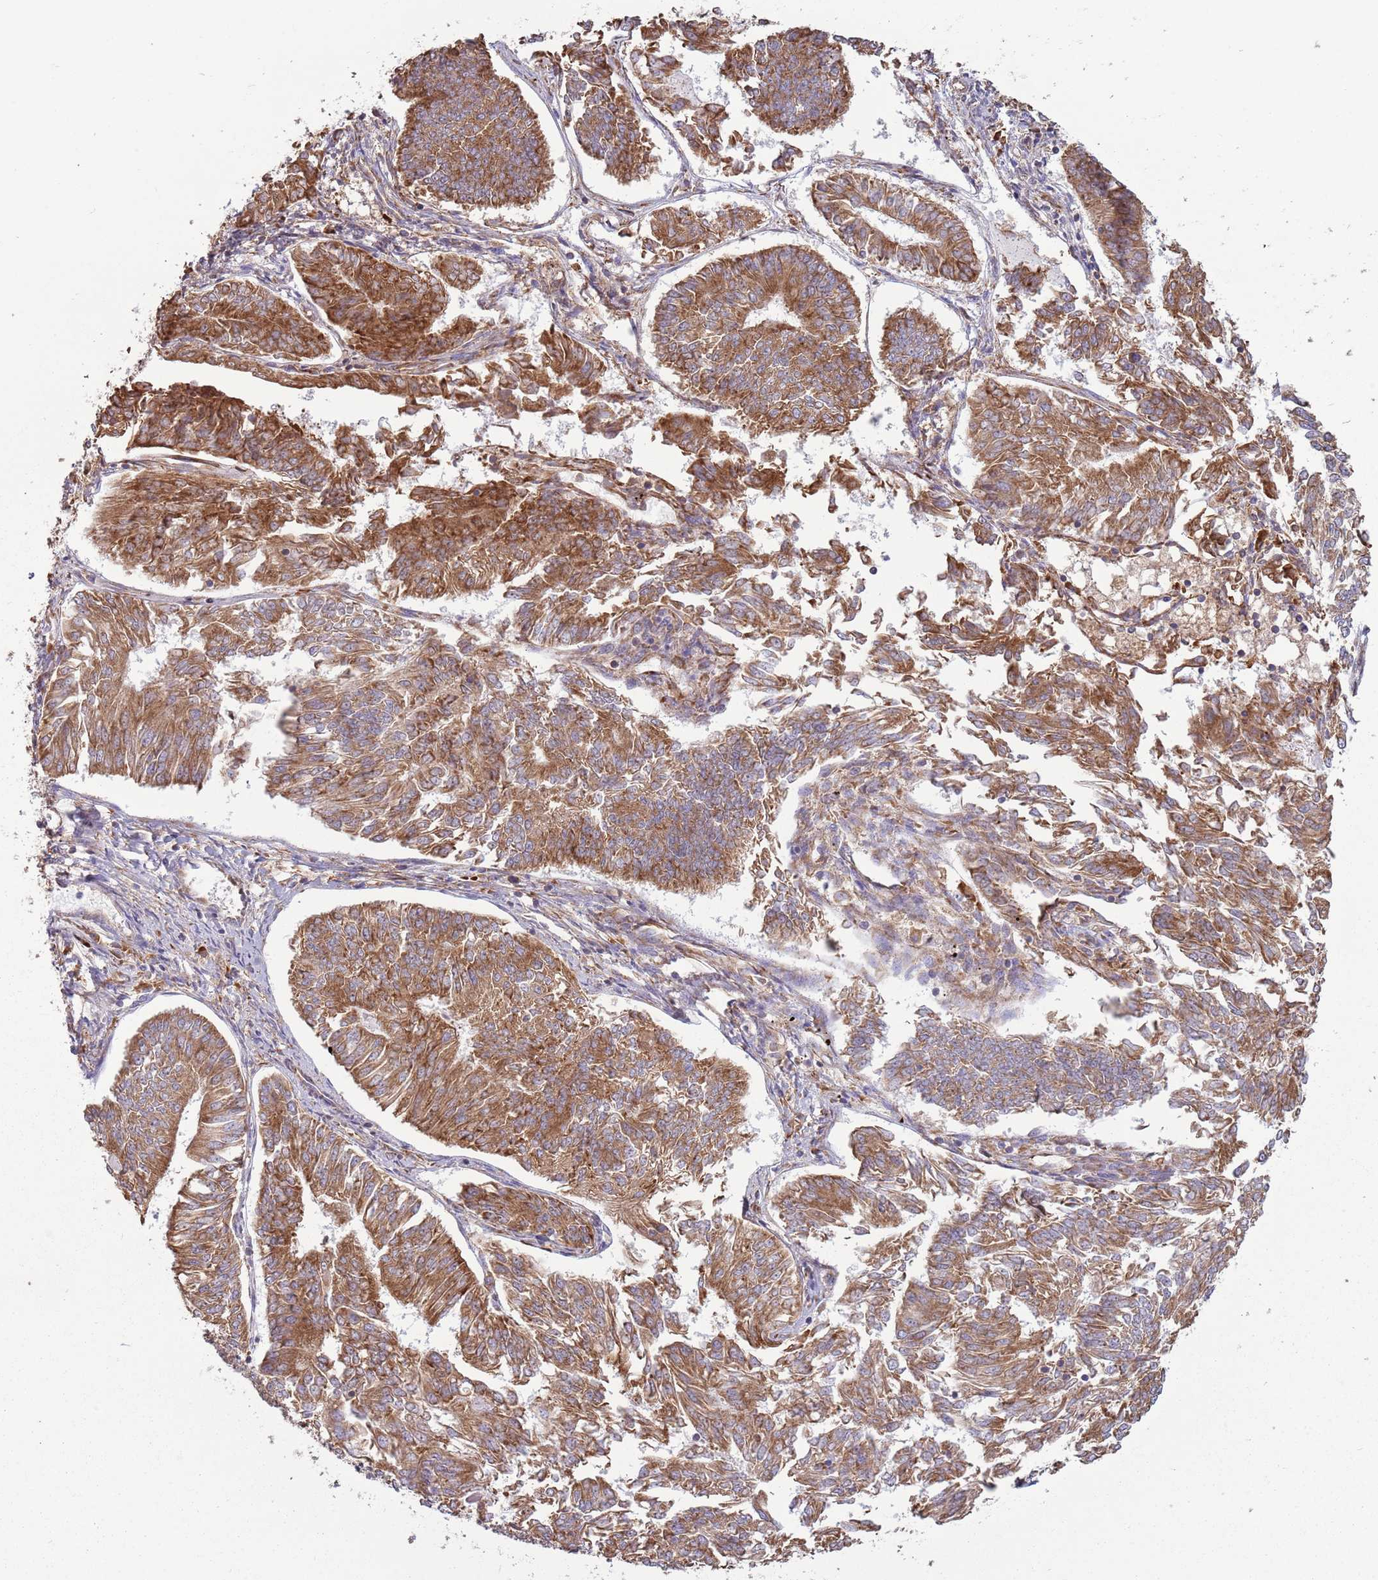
{"staining": {"intensity": "moderate", "quantity": ">75%", "location": "cytoplasmic/membranous"}, "tissue": "endometrial cancer", "cell_type": "Tumor cells", "image_type": "cancer", "snomed": [{"axis": "morphology", "description": "Adenocarcinoma, NOS"}, {"axis": "topography", "description": "Endometrium"}], "caption": "Moderate cytoplasmic/membranous protein expression is identified in about >75% of tumor cells in adenocarcinoma (endometrial).", "gene": "RPL17-C18orf32", "patient": {"sex": "female", "age": 58}}